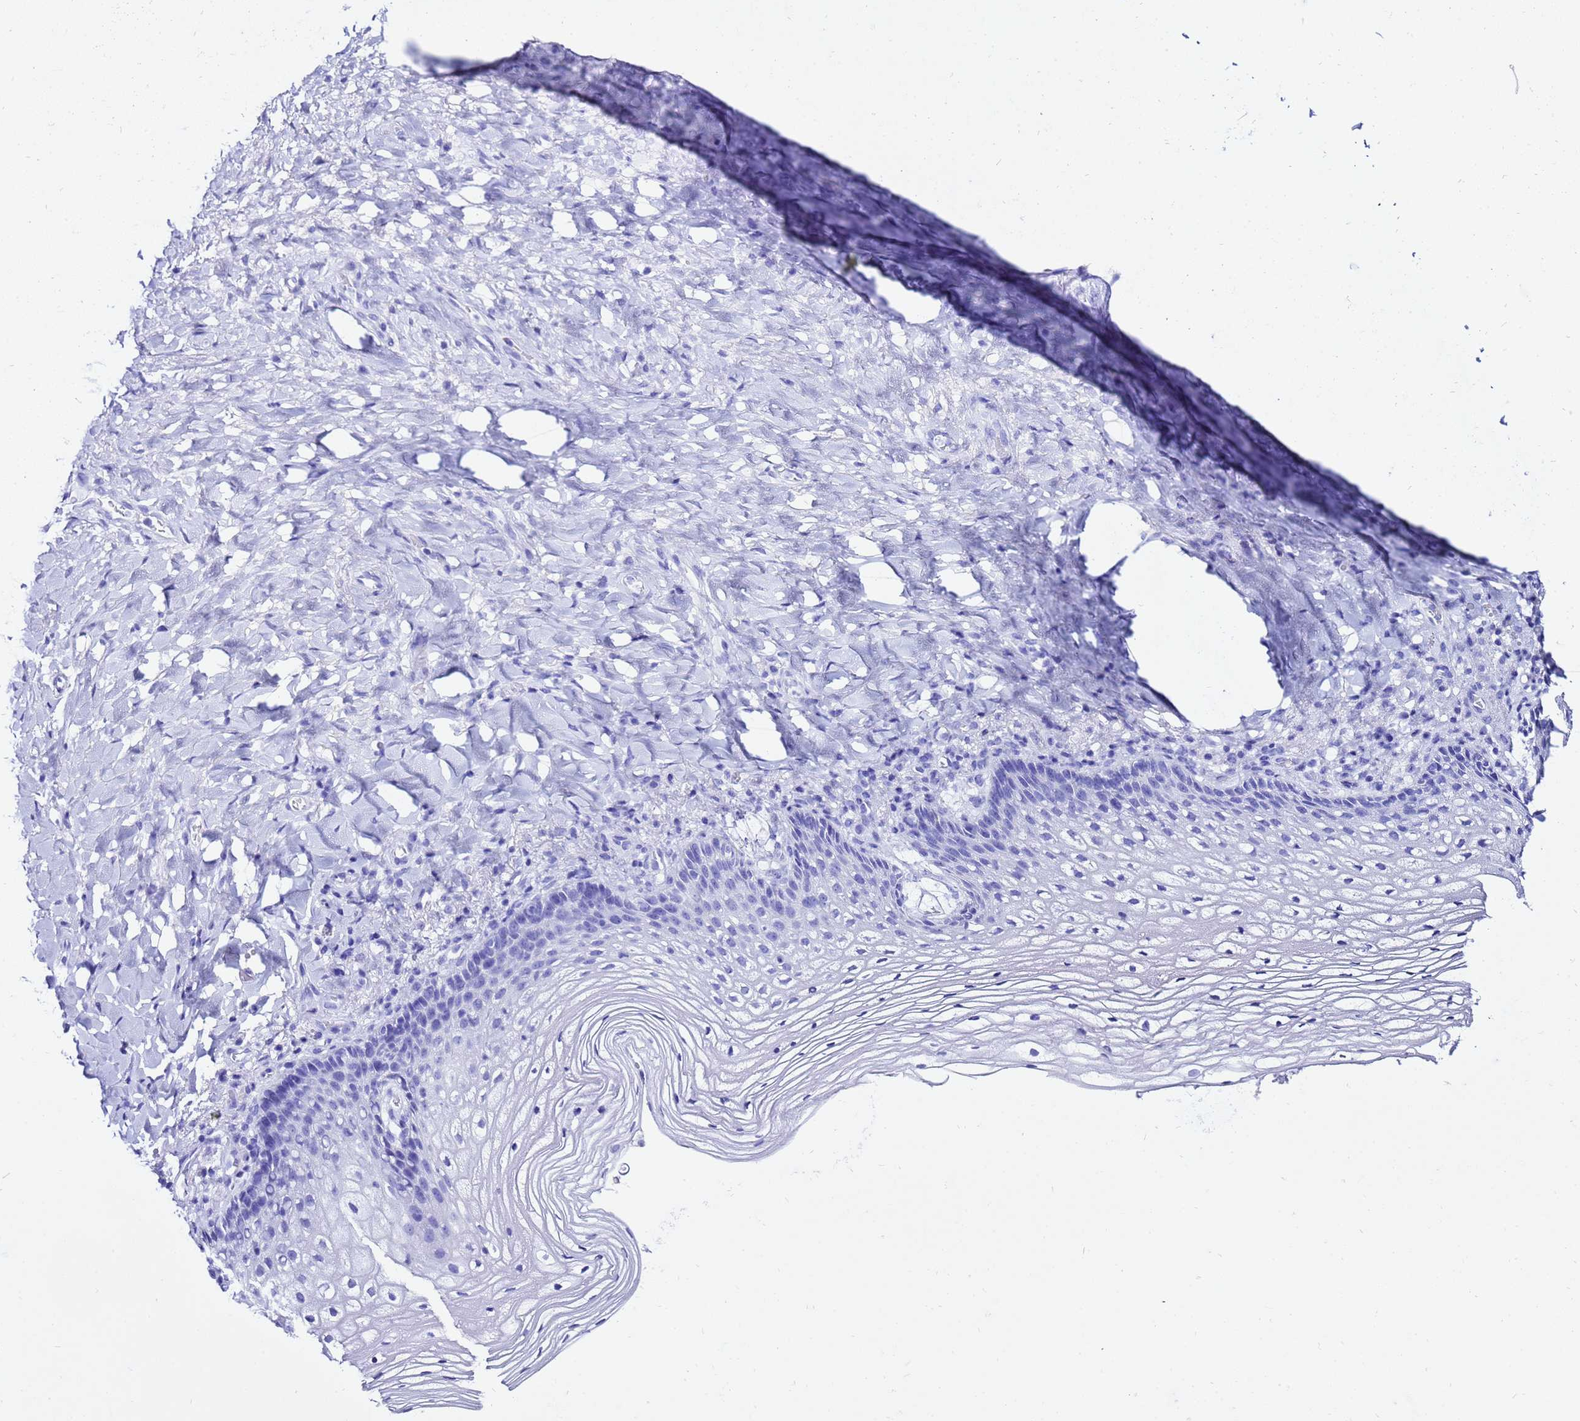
{"staining": {"intensity": "negative", "quantity": "none", "location": "none"}, "tissue": "vagina", "cell_type": "Squamous epithelial cells", "image_type": "normal", "snomed": [{"axis": "morphology", "description": "Normal tissue, NOS"}, {"axis": "topography", "description": "Vagina"}], "caption": "Immunohistochemistry (IHC) image of normal vagina: human vagina stained with DAB demonstrates no significant protein staining in squamous epithelial cells. The staining is performed using DAB (3,3'-diaminobenzidine) brown chromogen with nuclei counter-stained in using hematoxylin.", "gene": "LIPF", "patient": {"sex": "female", "age": 60}}